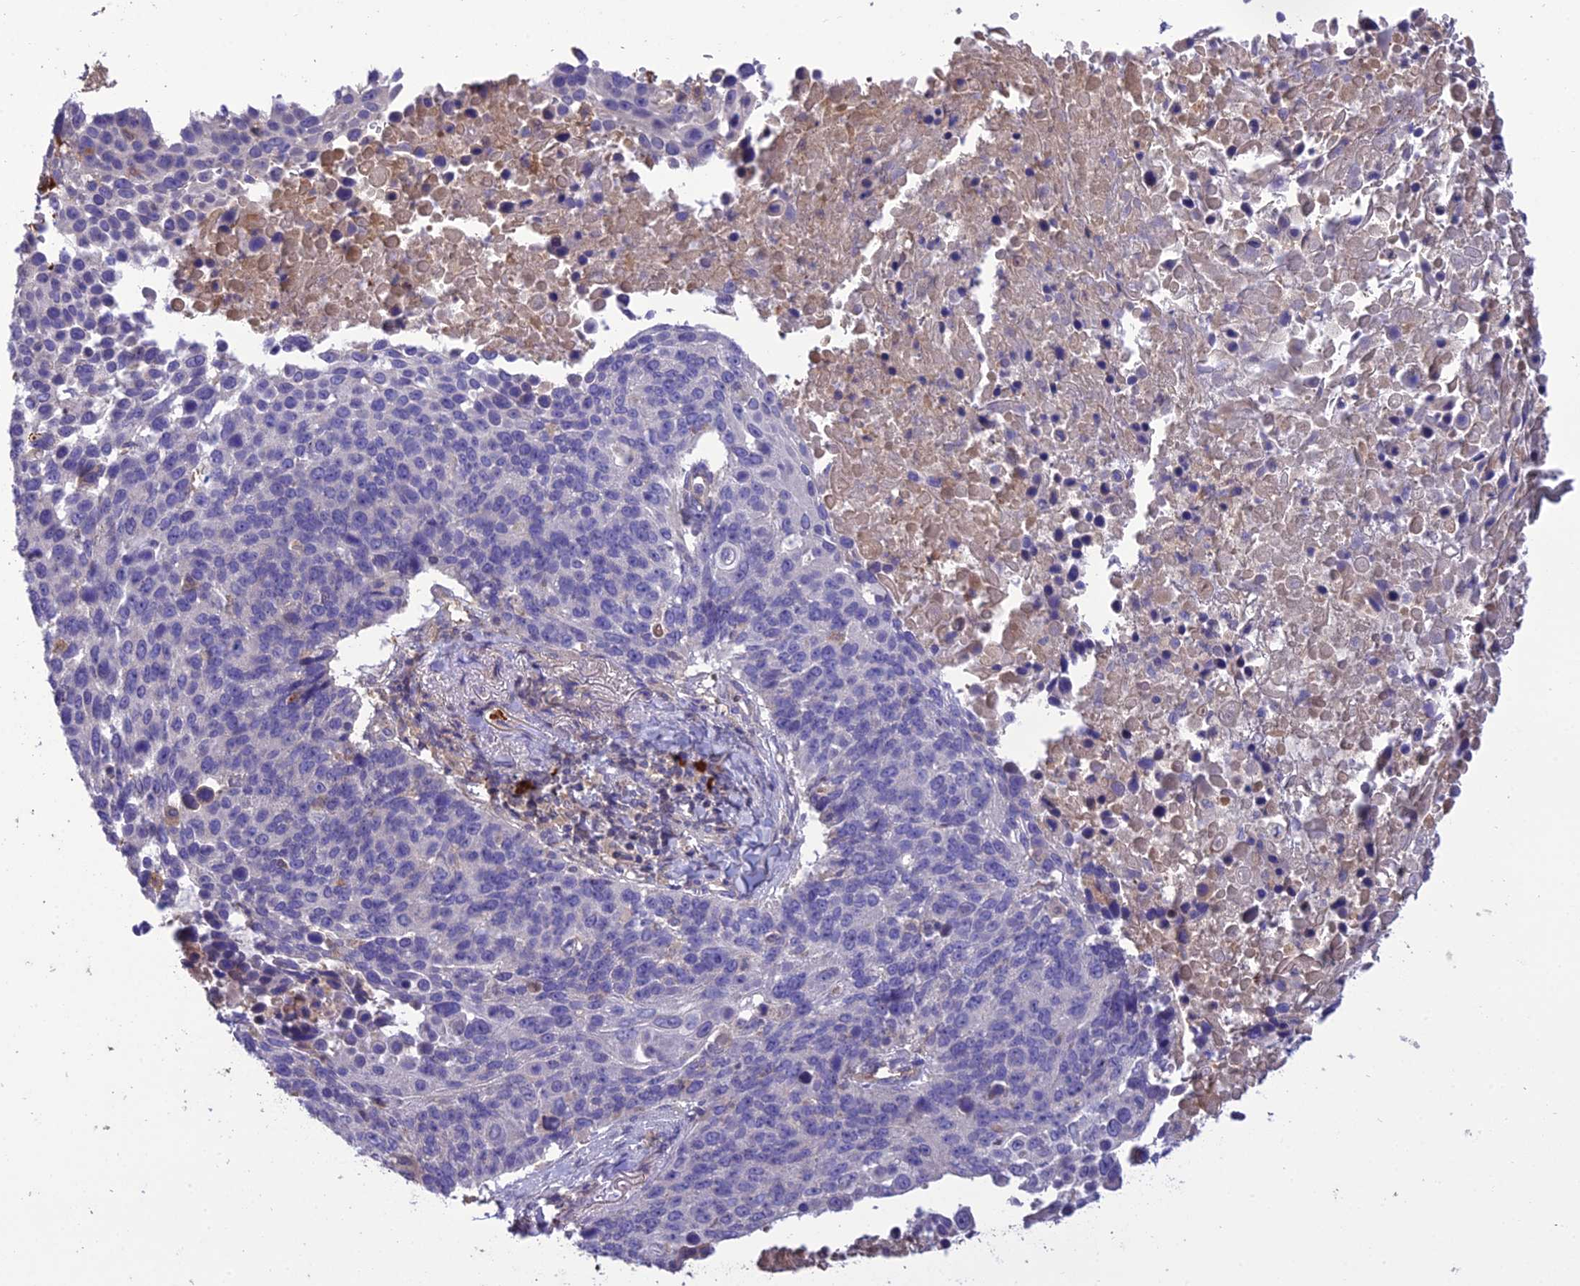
{"staining": {"intensity": "negative", "quantity": "none", "location": "none"}, "tissue": "lung cancer", "cell_type": "Tumor cells", "image_type": "cancer", "snomed": [{"axis": "morphology", "description": "Normal tissue, NOS"}, {"axis": "morphology", "description": "Squamous cell carcinoma, NOS"}, {"axis": "topography", "description": "Lymph node"}, {"axis": "topography", "description": "Lung"}], "caption": "Tumor cells are negative for protein expression in human lung cancer (squamous cell carcinoma). (DAB immunohistochemistry (IHC) with hematoxylin counter stain).", "gene": "MIOS", "patient": {"sex": "male", "age": 66}}